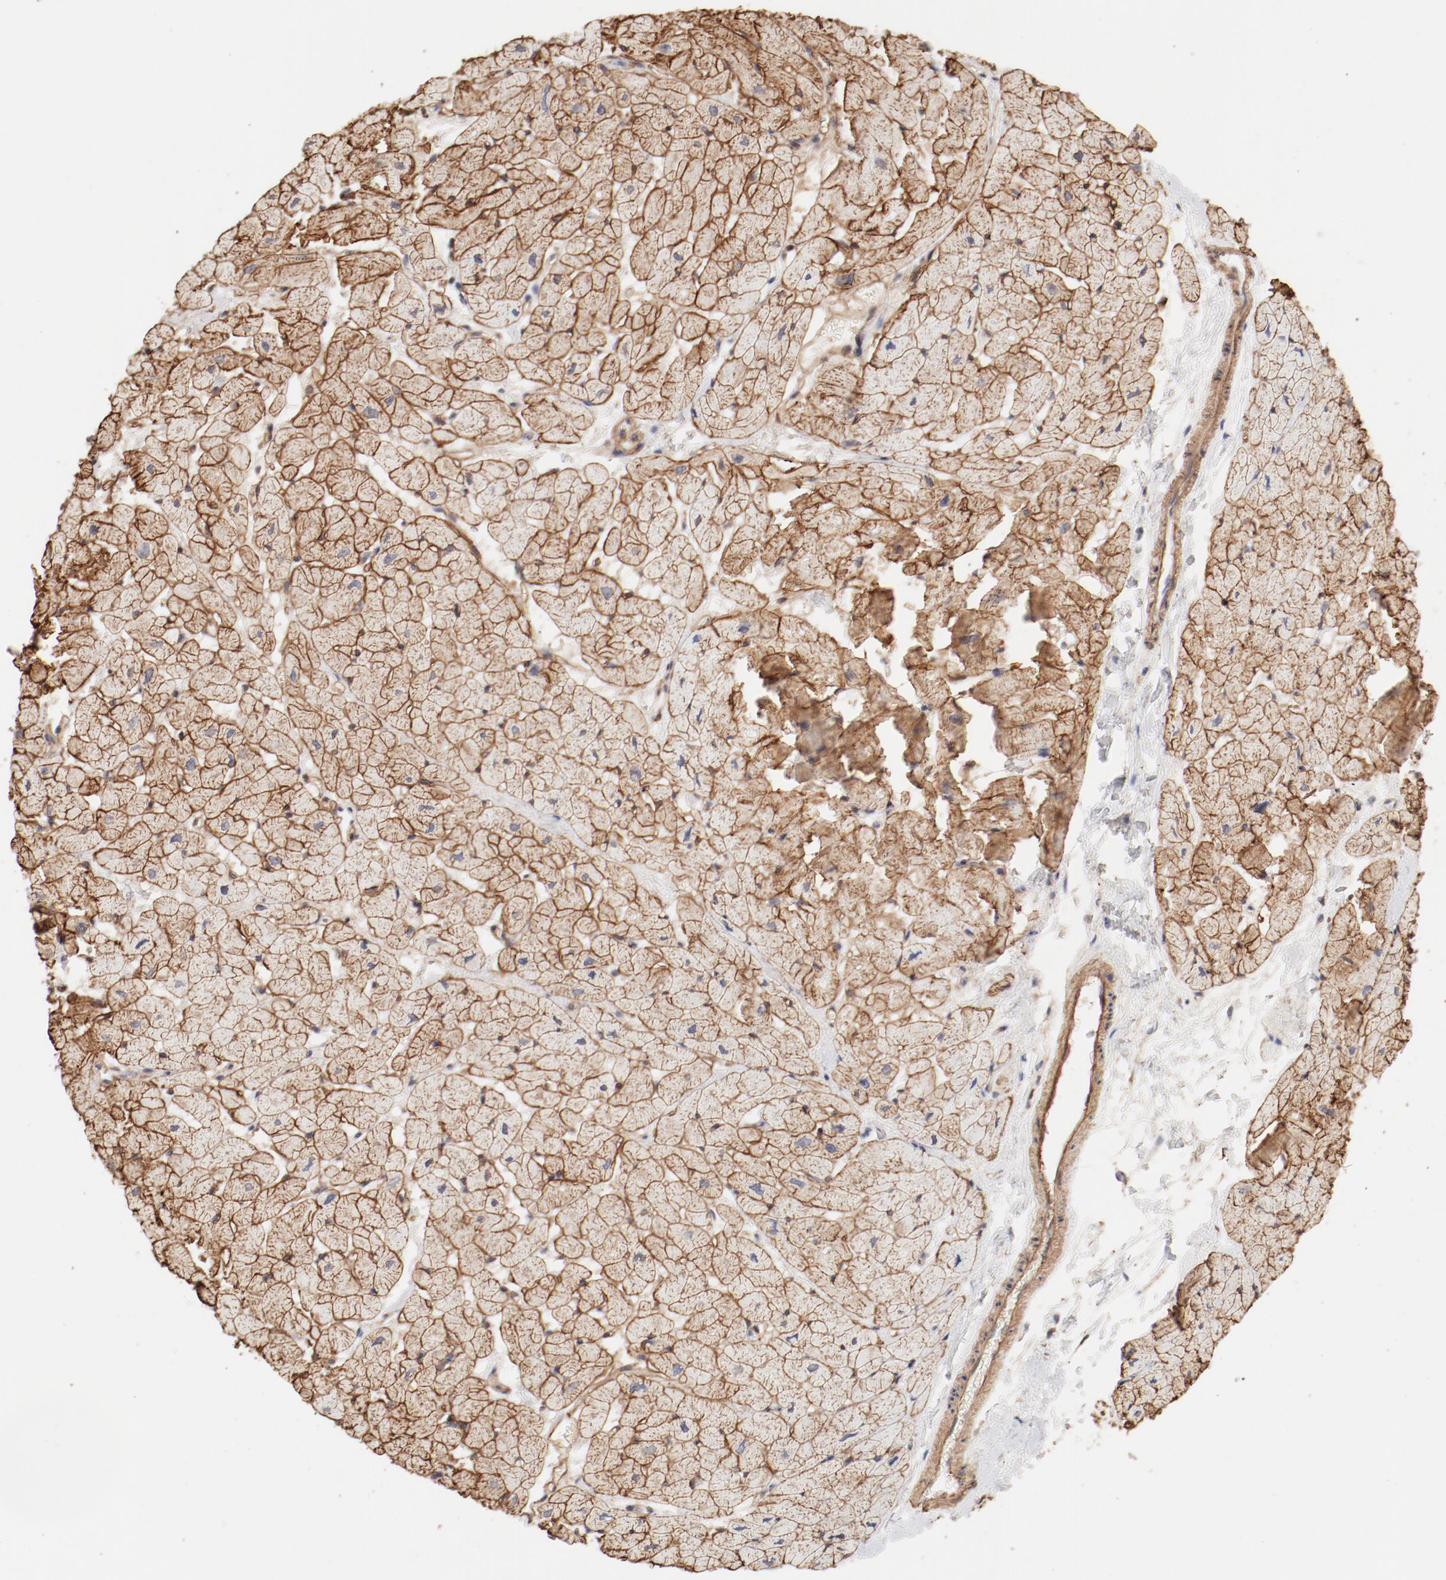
{"staining": {"intensity": "strong", "quantity": ">75%", "location": "cytoplasmic/membranous"}, "tissue": "heart muscle", "cell_type": "Cardiomyocytes", "image_type": "normal", "snomed": [{"axis": "morphology", "description": "Normal tissue, NOS"}, {"axis": "topography", "description": "Heart"}], "caption": "Approximately >75% of cardiomyocytes in benign human heart muscle demonstrate strong cytoplasmic/membranous protein positivity as visualized by brown immunohistochemical staining.", "gene": "MAGED4B", "patient": {"sex": "male", "age": 45}}